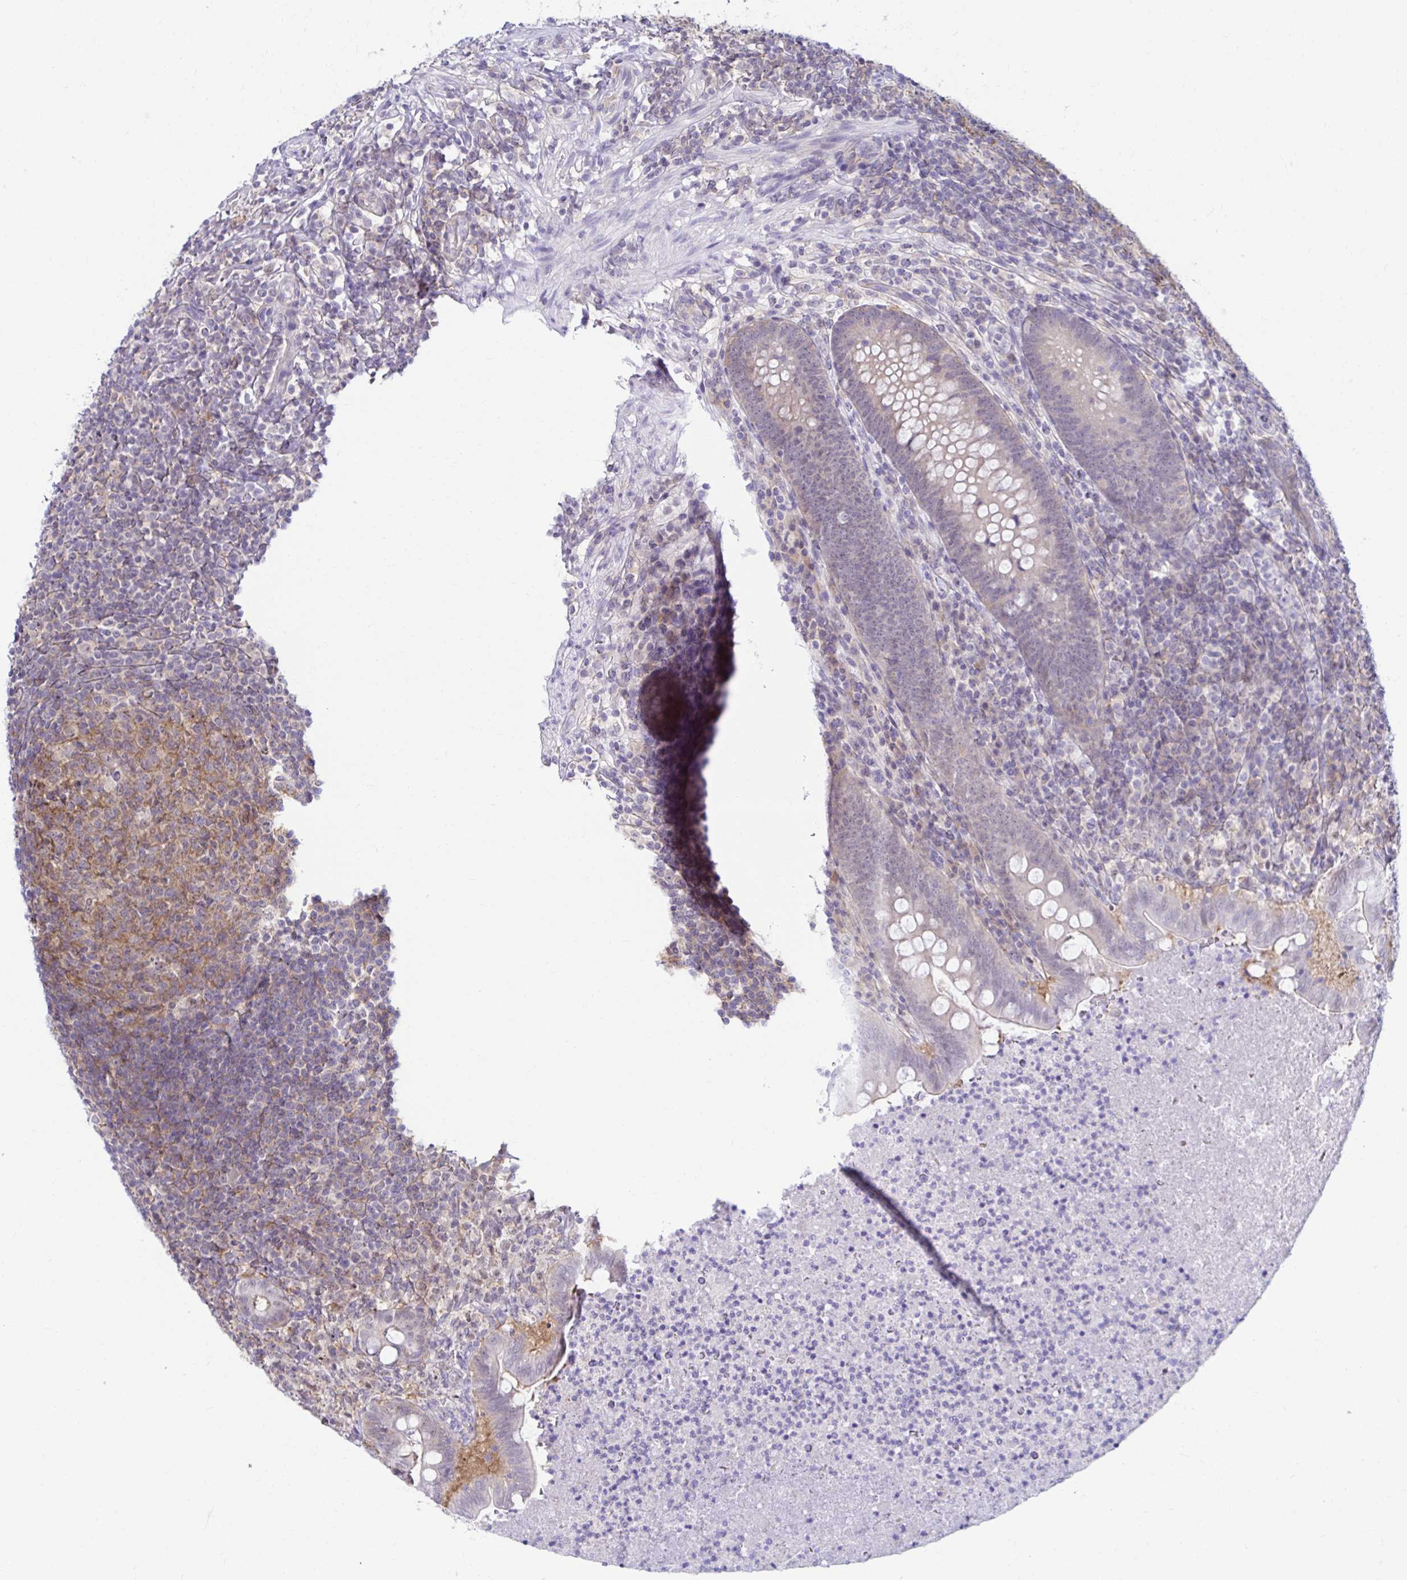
{"staining": {"intensity": "weak", "quantity": "<25%", "location": "nuclear"}, "tissue": "appendix", "cell_type": "Glandular cells", "image_type": "normal", "snomed": [{"axis": "morphology", "description": "Normal tissue, NOS"}, {"axis": "topography", "description": "Appendix"}], "caption": "Immunohistochemical staining of benign appendix reveals no significant expression in glandular cells.", "gene": "PSMD3", "patient": {"sex": "male", "age": 47}}